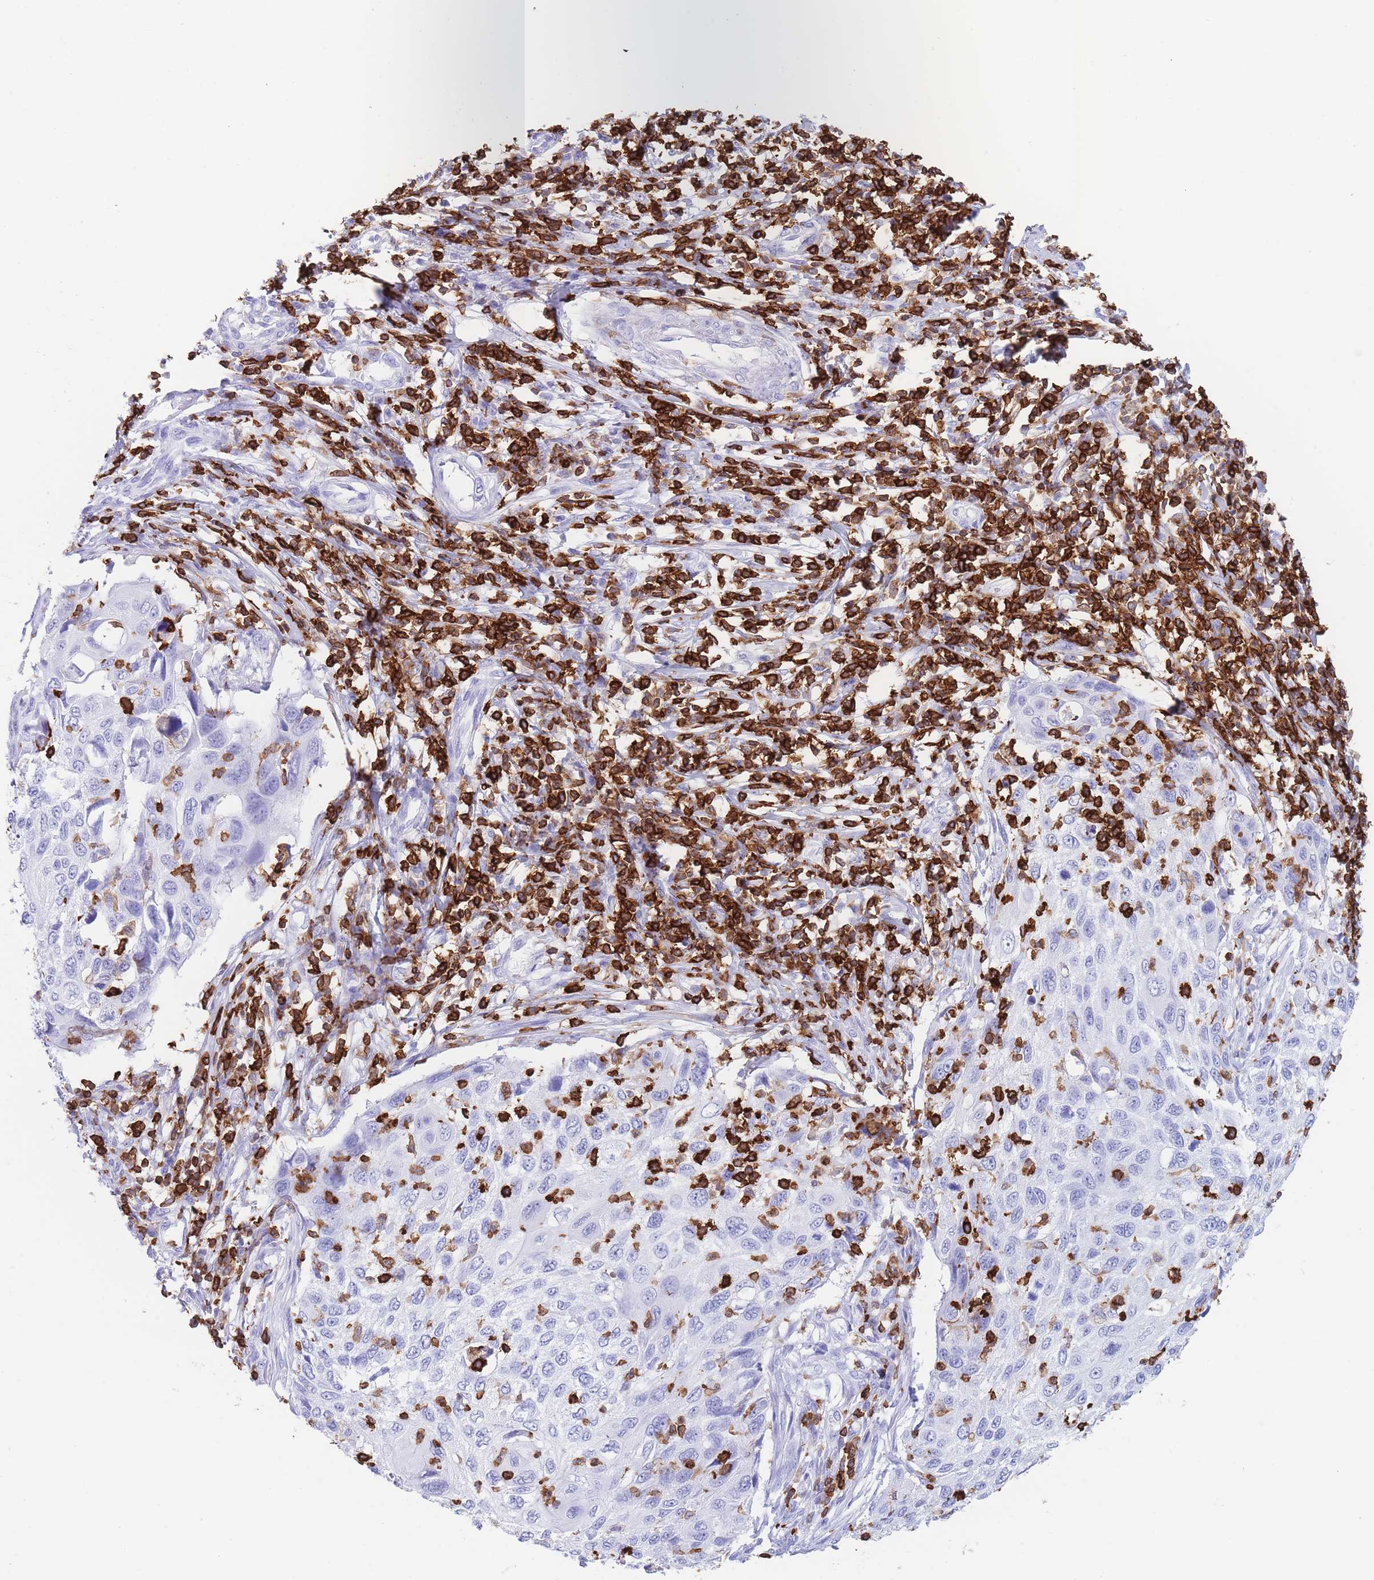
{"staining": {"intensity": "negative", "quantity": "none", "location": "none"}, "tissue": "cervical cancer", "cell_type": "Tumor cells", "image_type": "cancer", "snomed": [{"axis": "morphology", "description": "Squamous cell carcinoma, NOS"}, {"axis": "topography", "description": "Cervix"}], "caption": "This is an immunohistochemistry image of squamous cell carcinoma (cervical). There is no expression in tumor cells.", "gene": "CORO1A", "patient": {"sex": "female", "age": 70}}